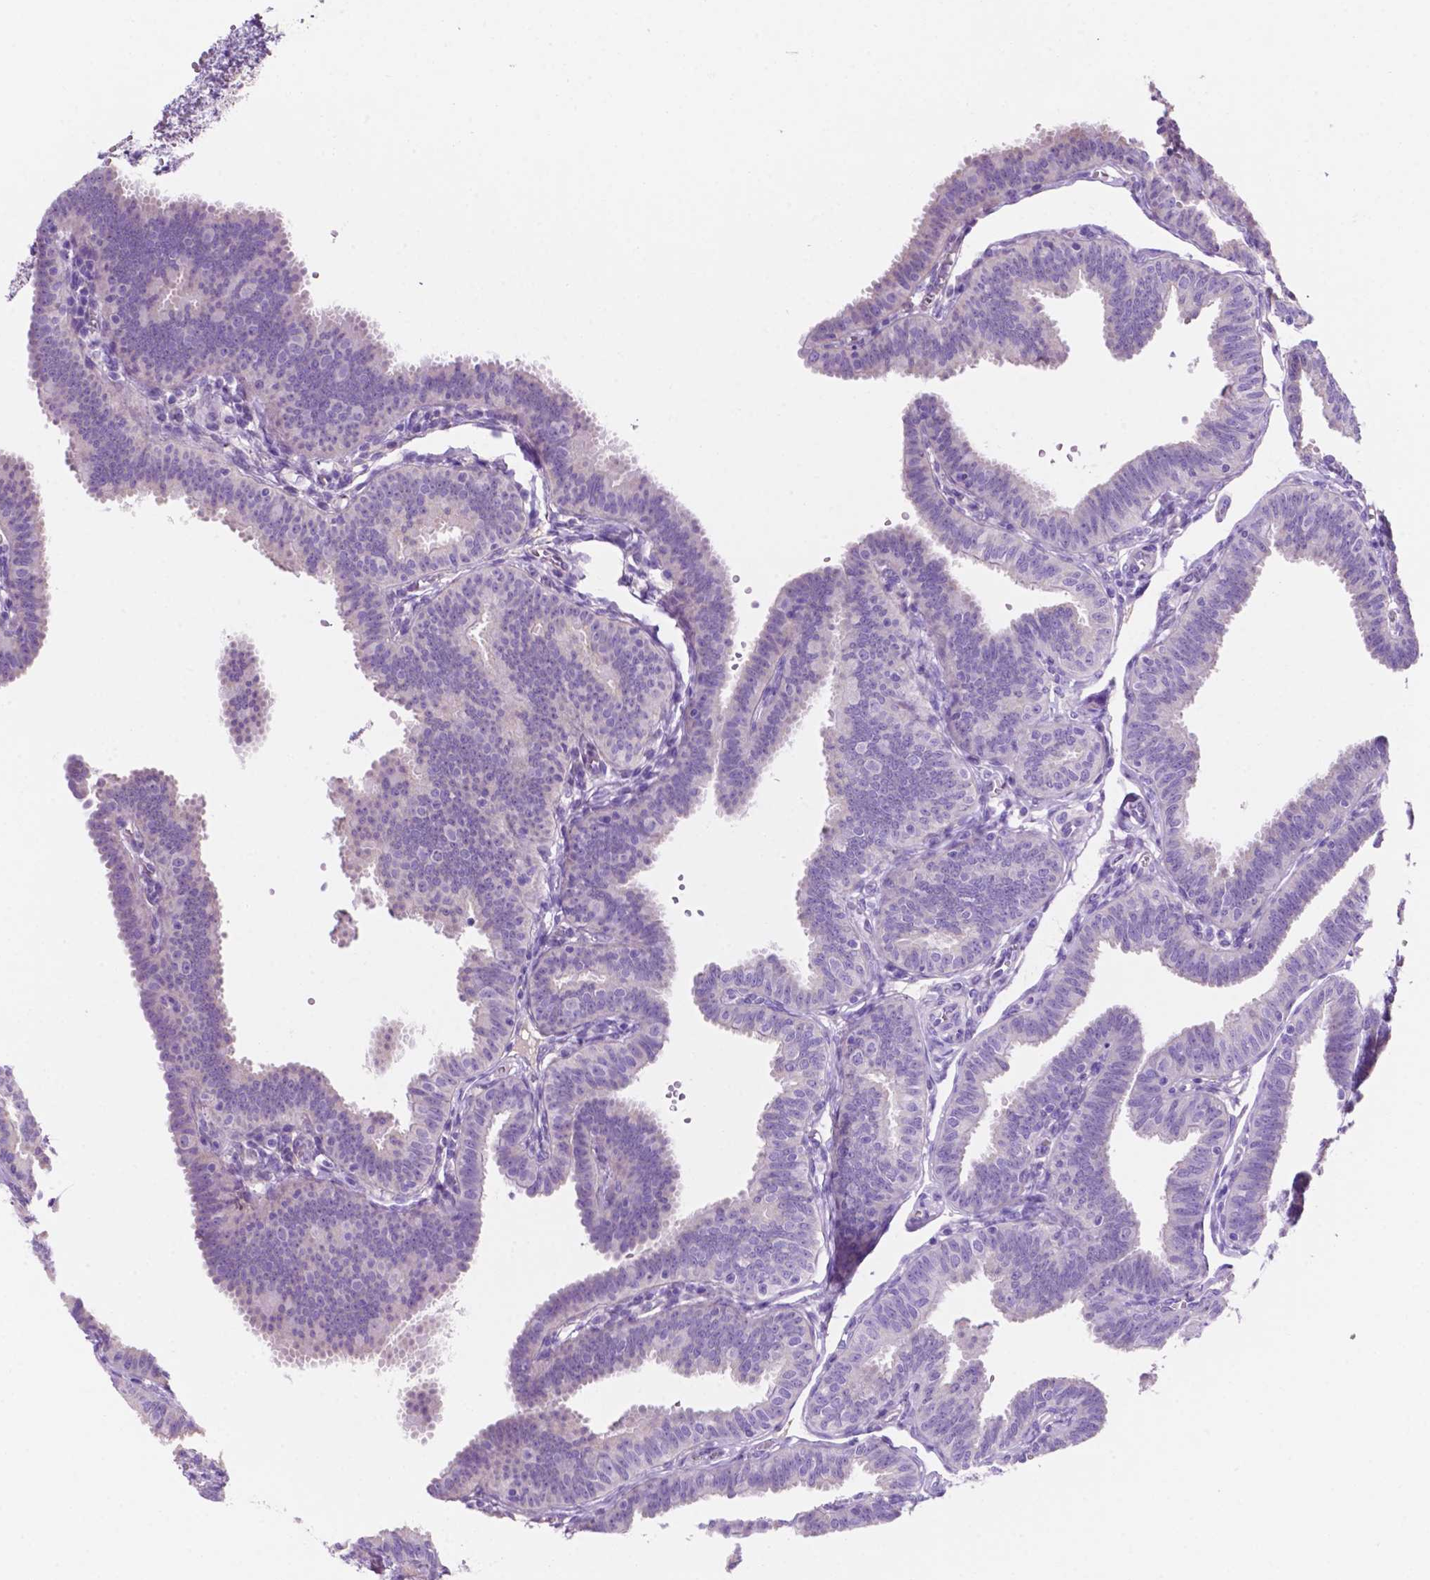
{"staining": {"intensity": "negative", "quantity": "none", "location": "none"}, "tissue": "fallopian tube", "cell_type": "Glandular cells", "image_type": "normal", "snomed": [{"axis": "morphology", "description": "Normal tissue, NOS"}, {"axis": "topography", "description": "Fallopian tube"}], "caption": "Immunohistochemical staining of benign fallopian tube demonstrates no significant expression in glandular cells. Brightfield microscopy of immunohistochemistry stained with DAB (3,3'-diaminobenzidine) (brown) and hematoxylin (blue), captured at high magnification.", "gene": "CEACAM7", "patient": {"sex": "female", "age": 25}}